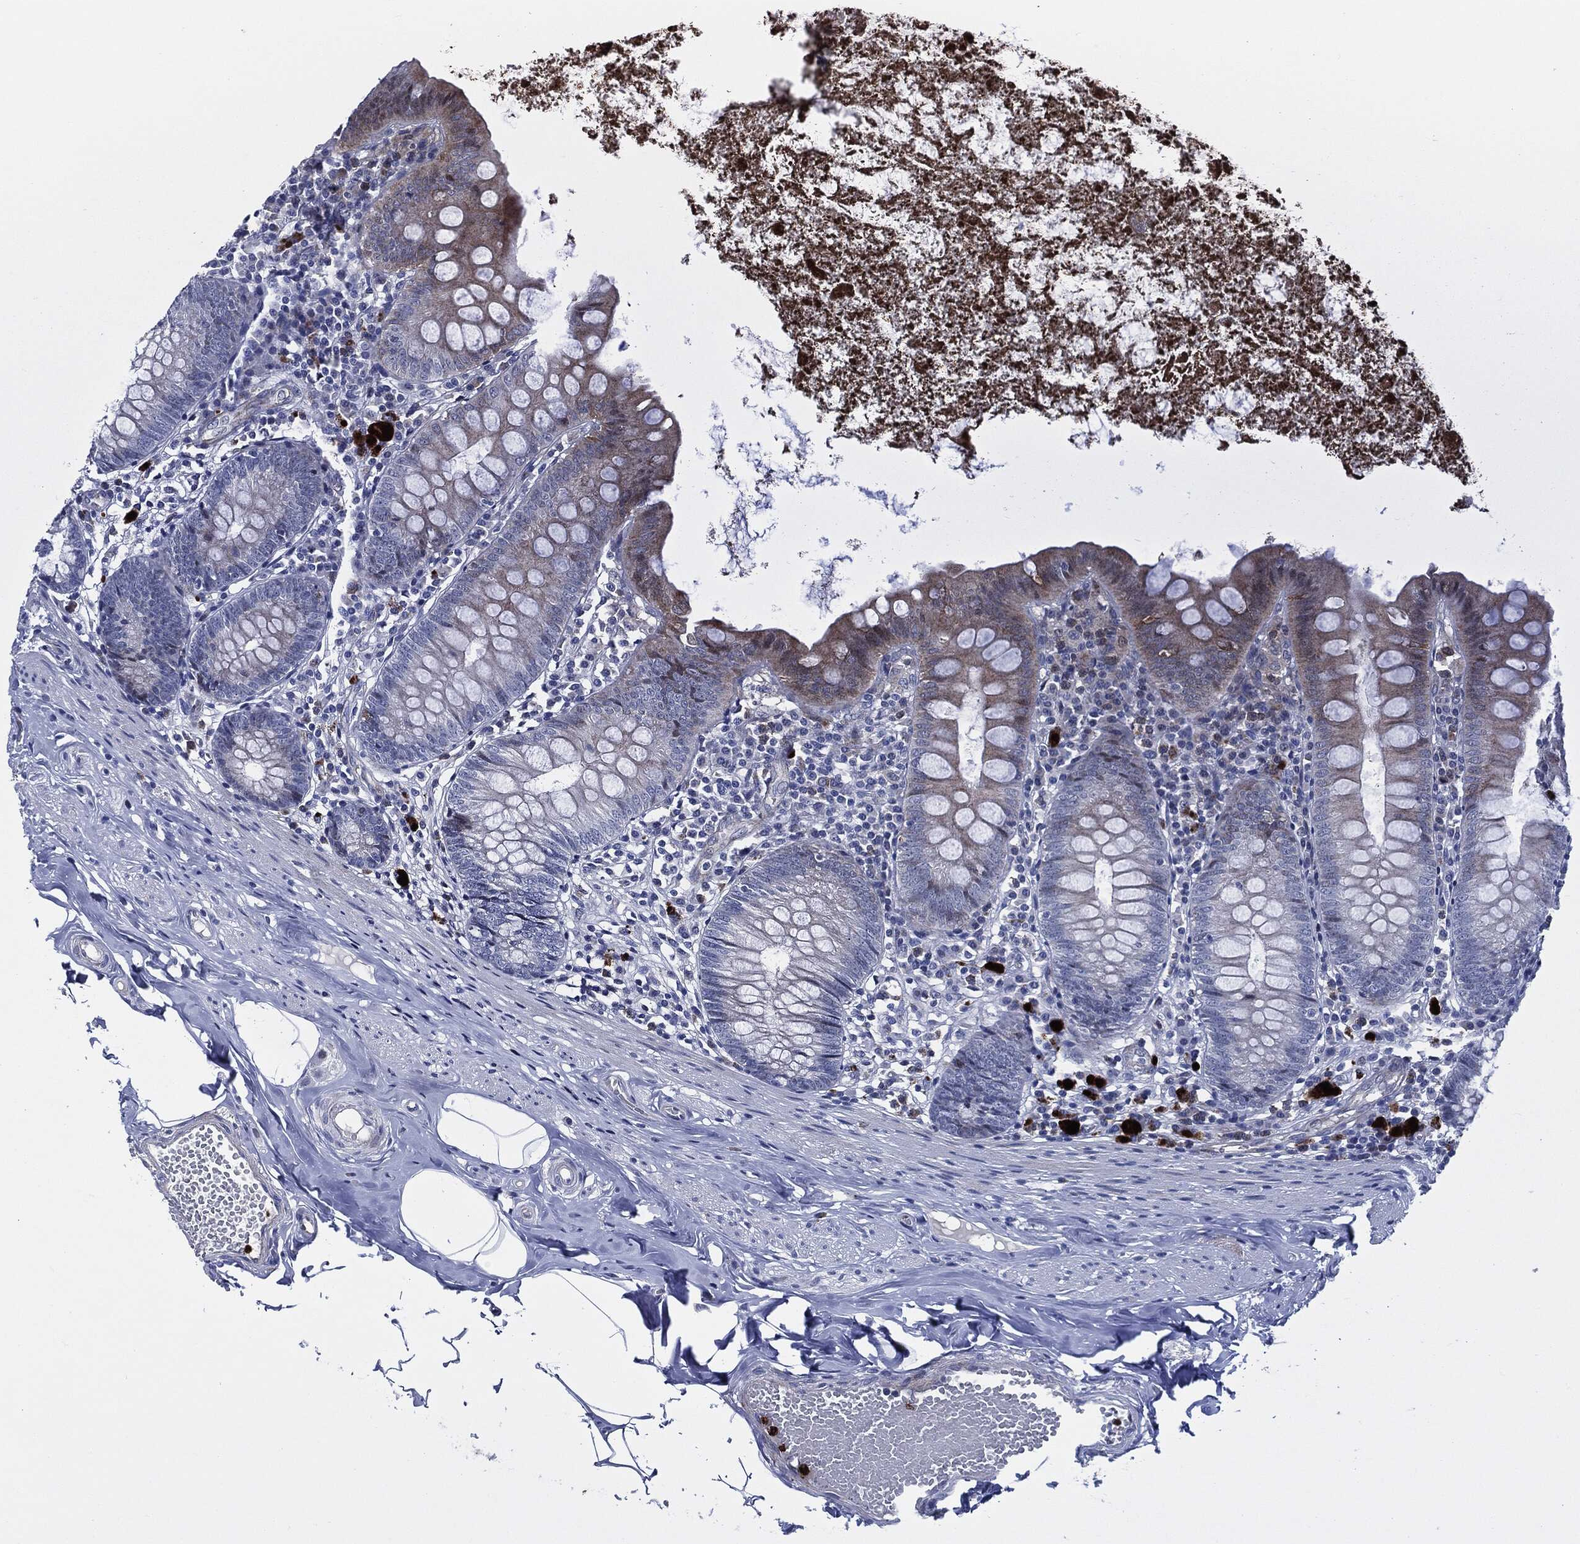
{"staining": {"intensity": "weak", "quantity": "25%-75%", "location": "cytoplasmic/membranous"}, "tissue": "appendix", "cell_type": "Glandular cells", "image_type": "normal", "snomed": [{"axis": "morphology", "description": "Normal tissue, NOS"}, {"axis": "topography", "description": "Appendix"}], "caption": "Protein staining shows weak cytoplasmic/membranous positivity in approximately 25%-75% of glandular cells in benign appendix.", "gene": "MPO", "patient": {"sex": "female", "age": 82}}